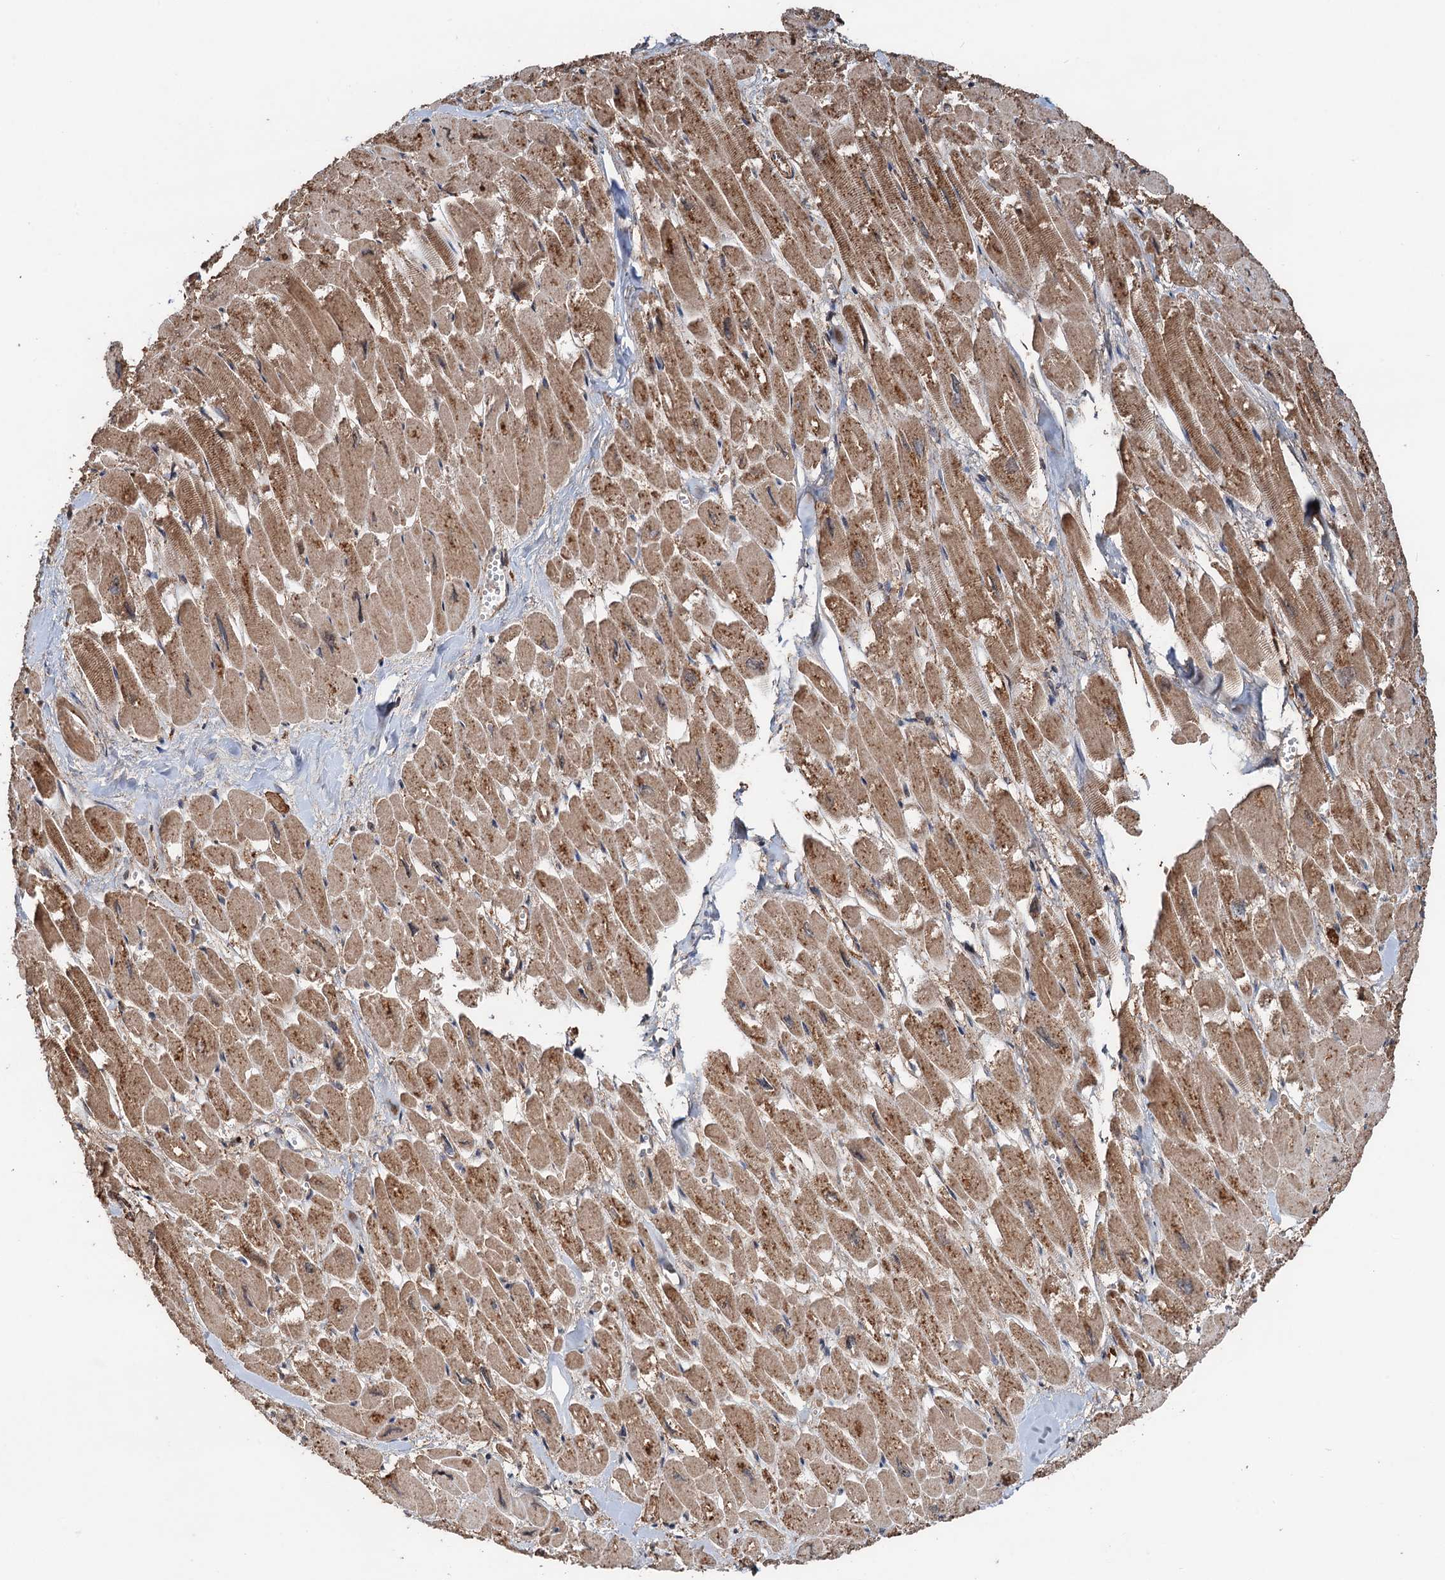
{"staining": {"intensity": "moderate", "quantity": ">75%", "location": "cytoplasmic/membranous"}, "tissue": "heart muscle", "cell_type": "Cardiomyocytes", "image_type": "normal", "snomed": [{"axis": "morphology", "description": "Normal tissue, NOS"}, {"axis": "topography", "description": "Heart"}], "caption": "High-magnification brightfield microscopy of benign heart muscle stained with DAB (brown) and counterstained with hematoxylin (blue). cardiomyocytes exhibit moderate cytoplasmic/membranous positivity is appreciated in about>75% of cells.", "gene": "TMA16", "patient": {"sex": "male", "age": 54}}